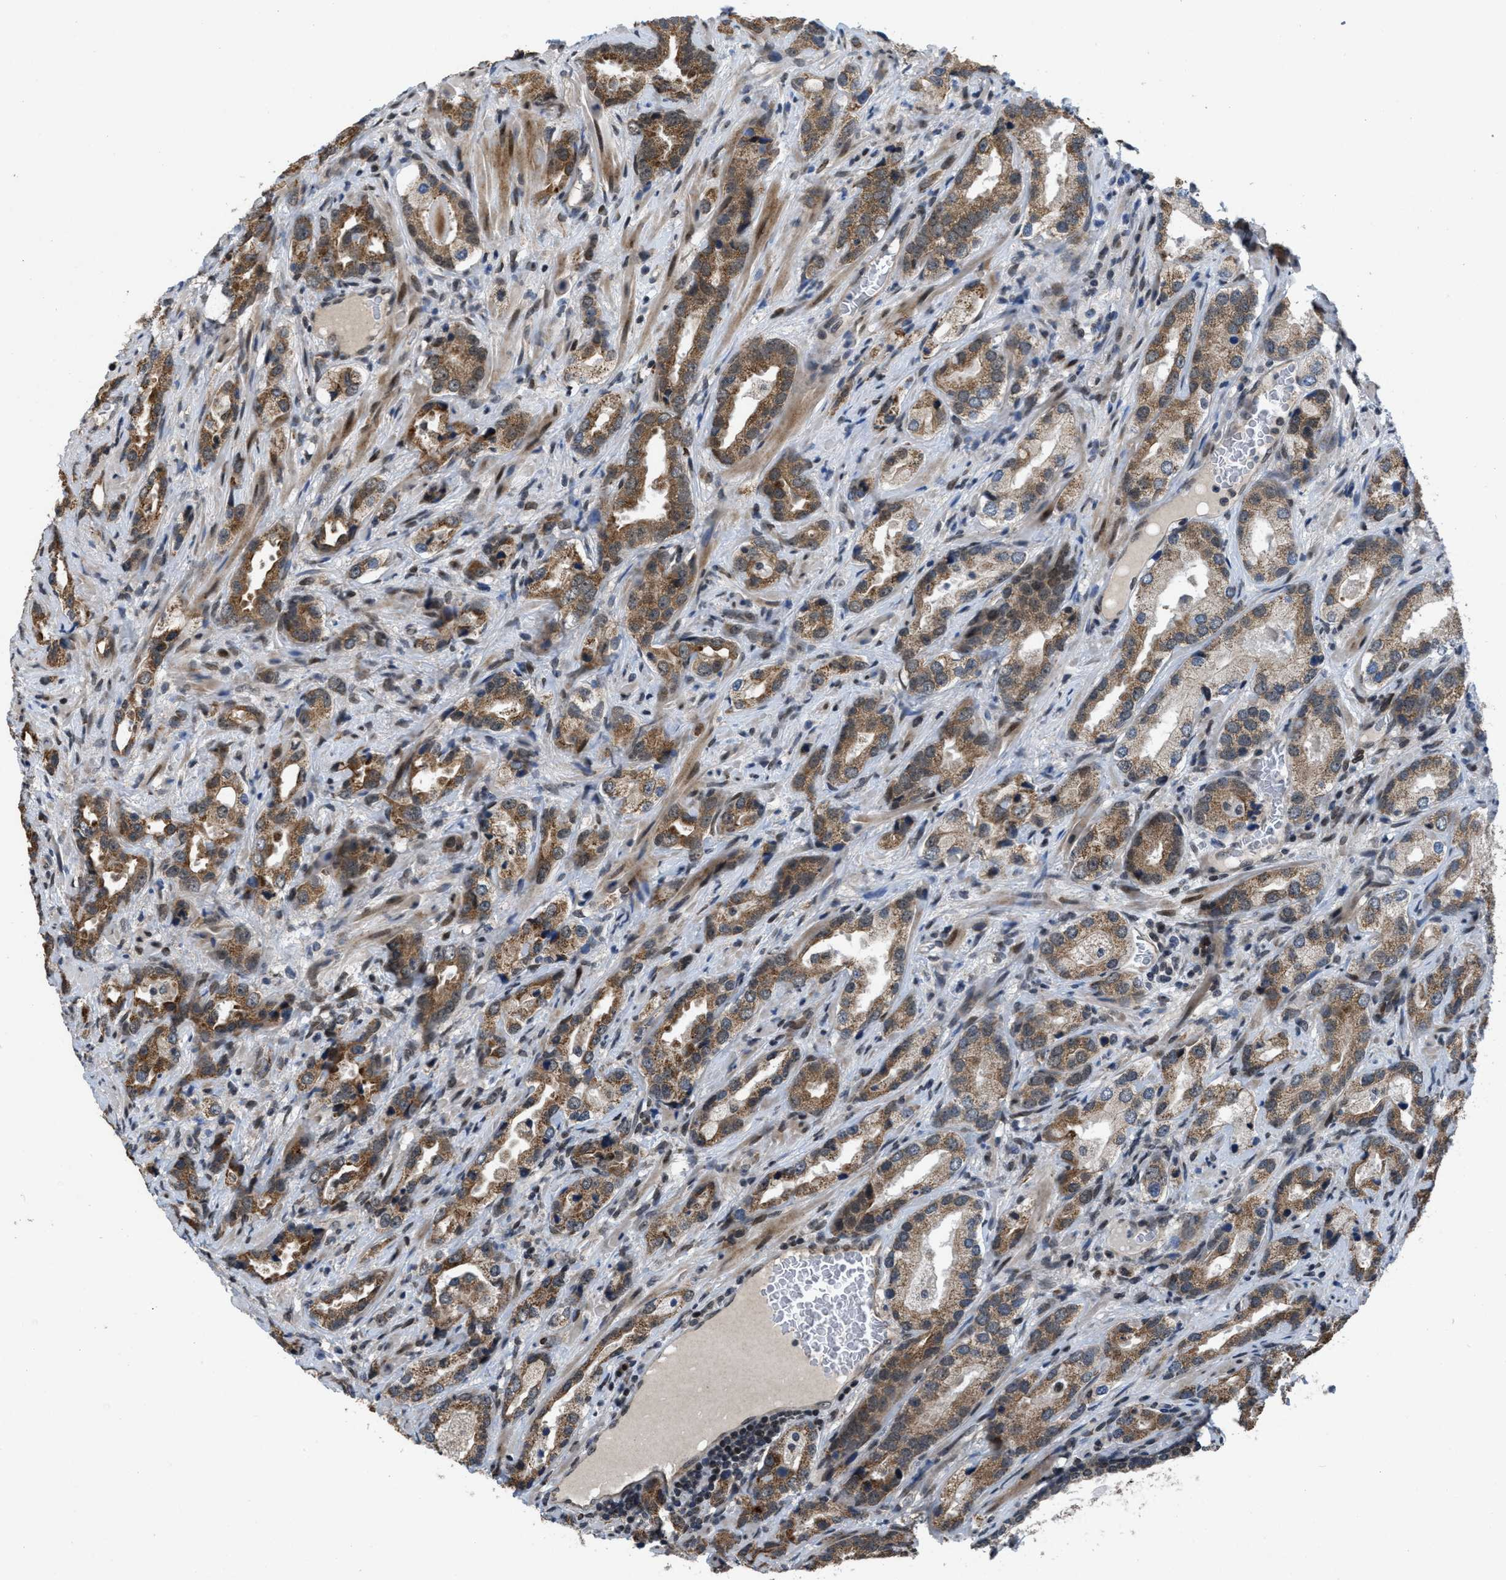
{"staining": {"intensity": "moderate", "quantity": ">75%", "location": "cytoplasmic/membranous,nuclear"}, "tissue": "prostate cancer", "cell_type": "Tumor cells", "image_type": "cancer", "snomed": [{"axis": "morphology", "description": "Adenocarcinoma, High grade"}, {"axis": "topography", "description": "Prostate"}], "caption": "Adenocarcinoma (high-grade) (prostate) stained with IHC displays moderate cytoplasmic/membranous and nuclear staining in about >75% of tumor cells.", "gene": "ZNHIT1", "patient": {"sex": "male", "age": 63}}